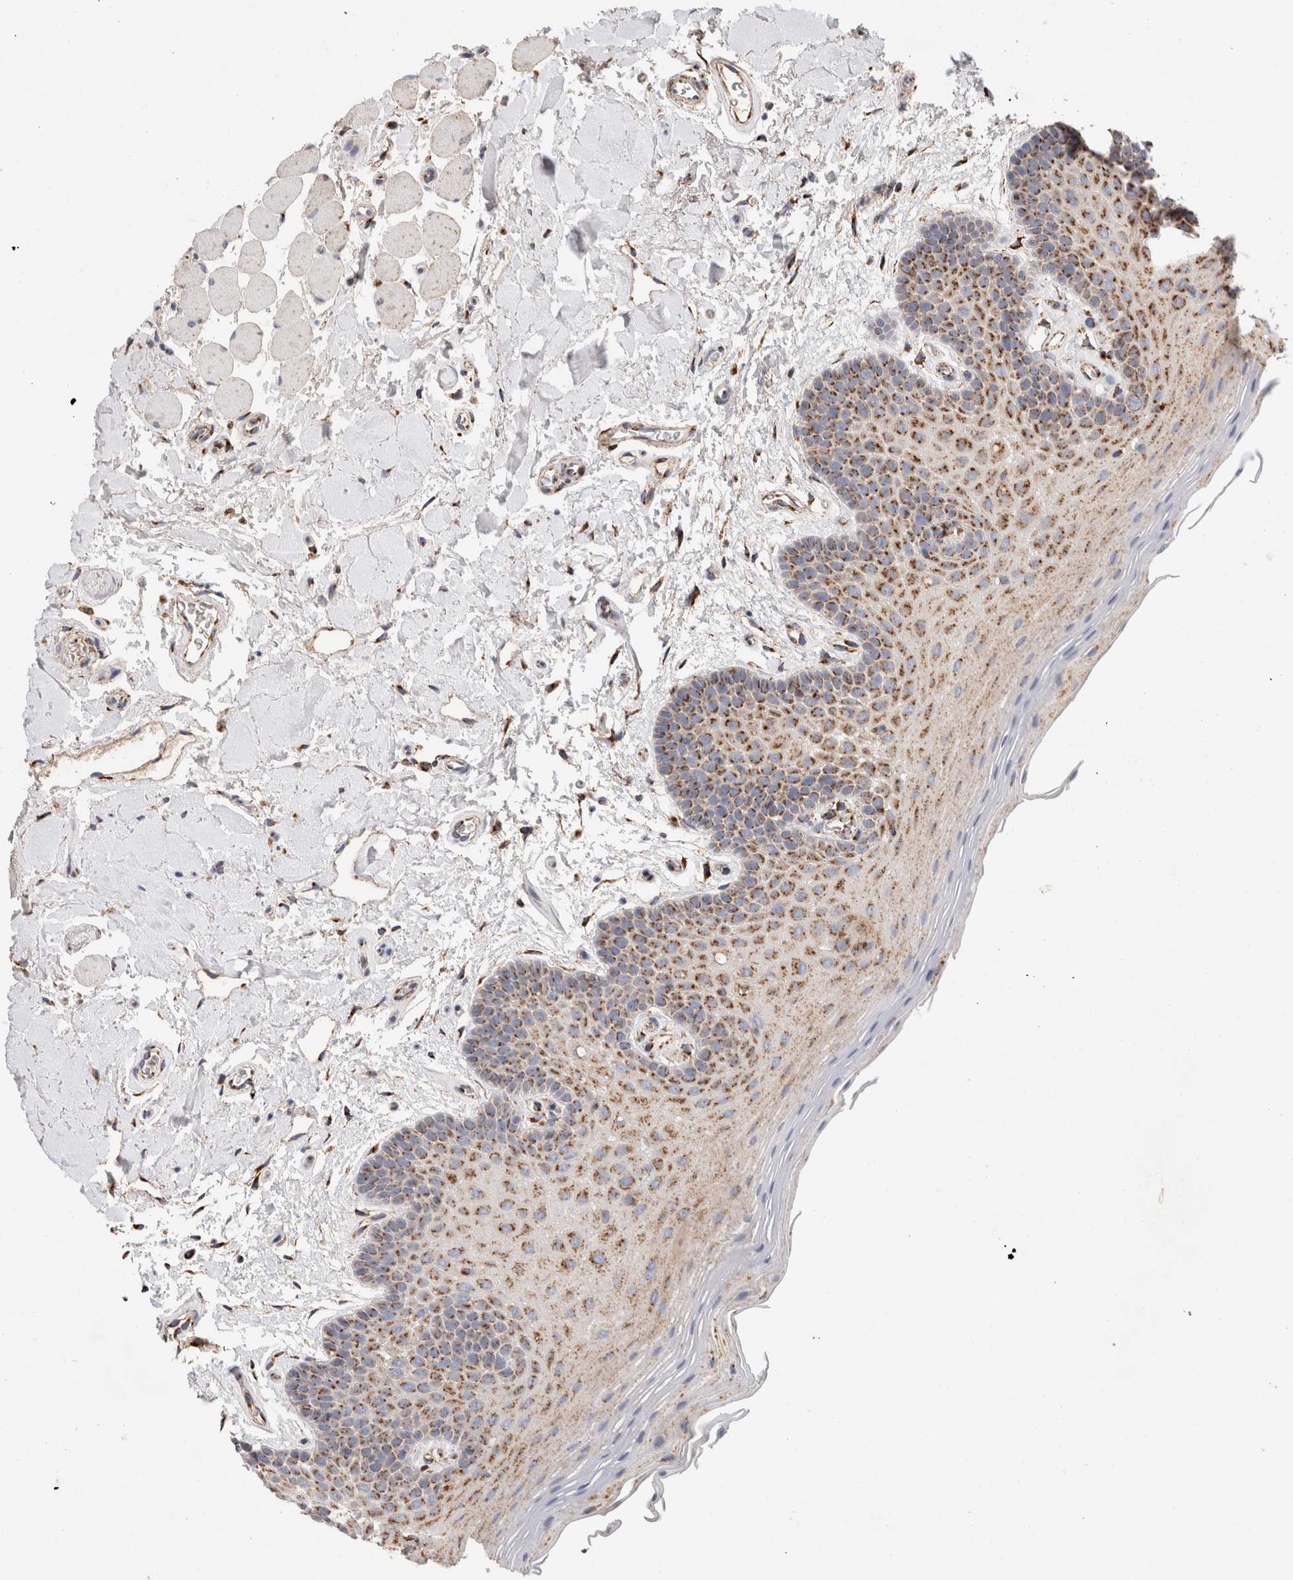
{"staining": {"intensity": "moderate", "quantity": "25%-75%", "location": "cytoplasmic/membranous"}, "tissue": "oral mucosa", "cell_type": "Squamous epithelial cells", "image_type": "normal", "snomed": [{"axis": "morphology", "description": "Normal tissue, NOS"}, {"axis": "topography", "description": "Oral tissue"}], "caption": "The micrograph shows a brown stain indicating the presence of a protein in the cytoplasmic/membranous of squamous epithelial cells in oral mucosa. The protein of interest is shown in brown color, while the nuclei are stained blue.", "gene": "IARS2", "patient": {"sex": "male", "age": 62}}